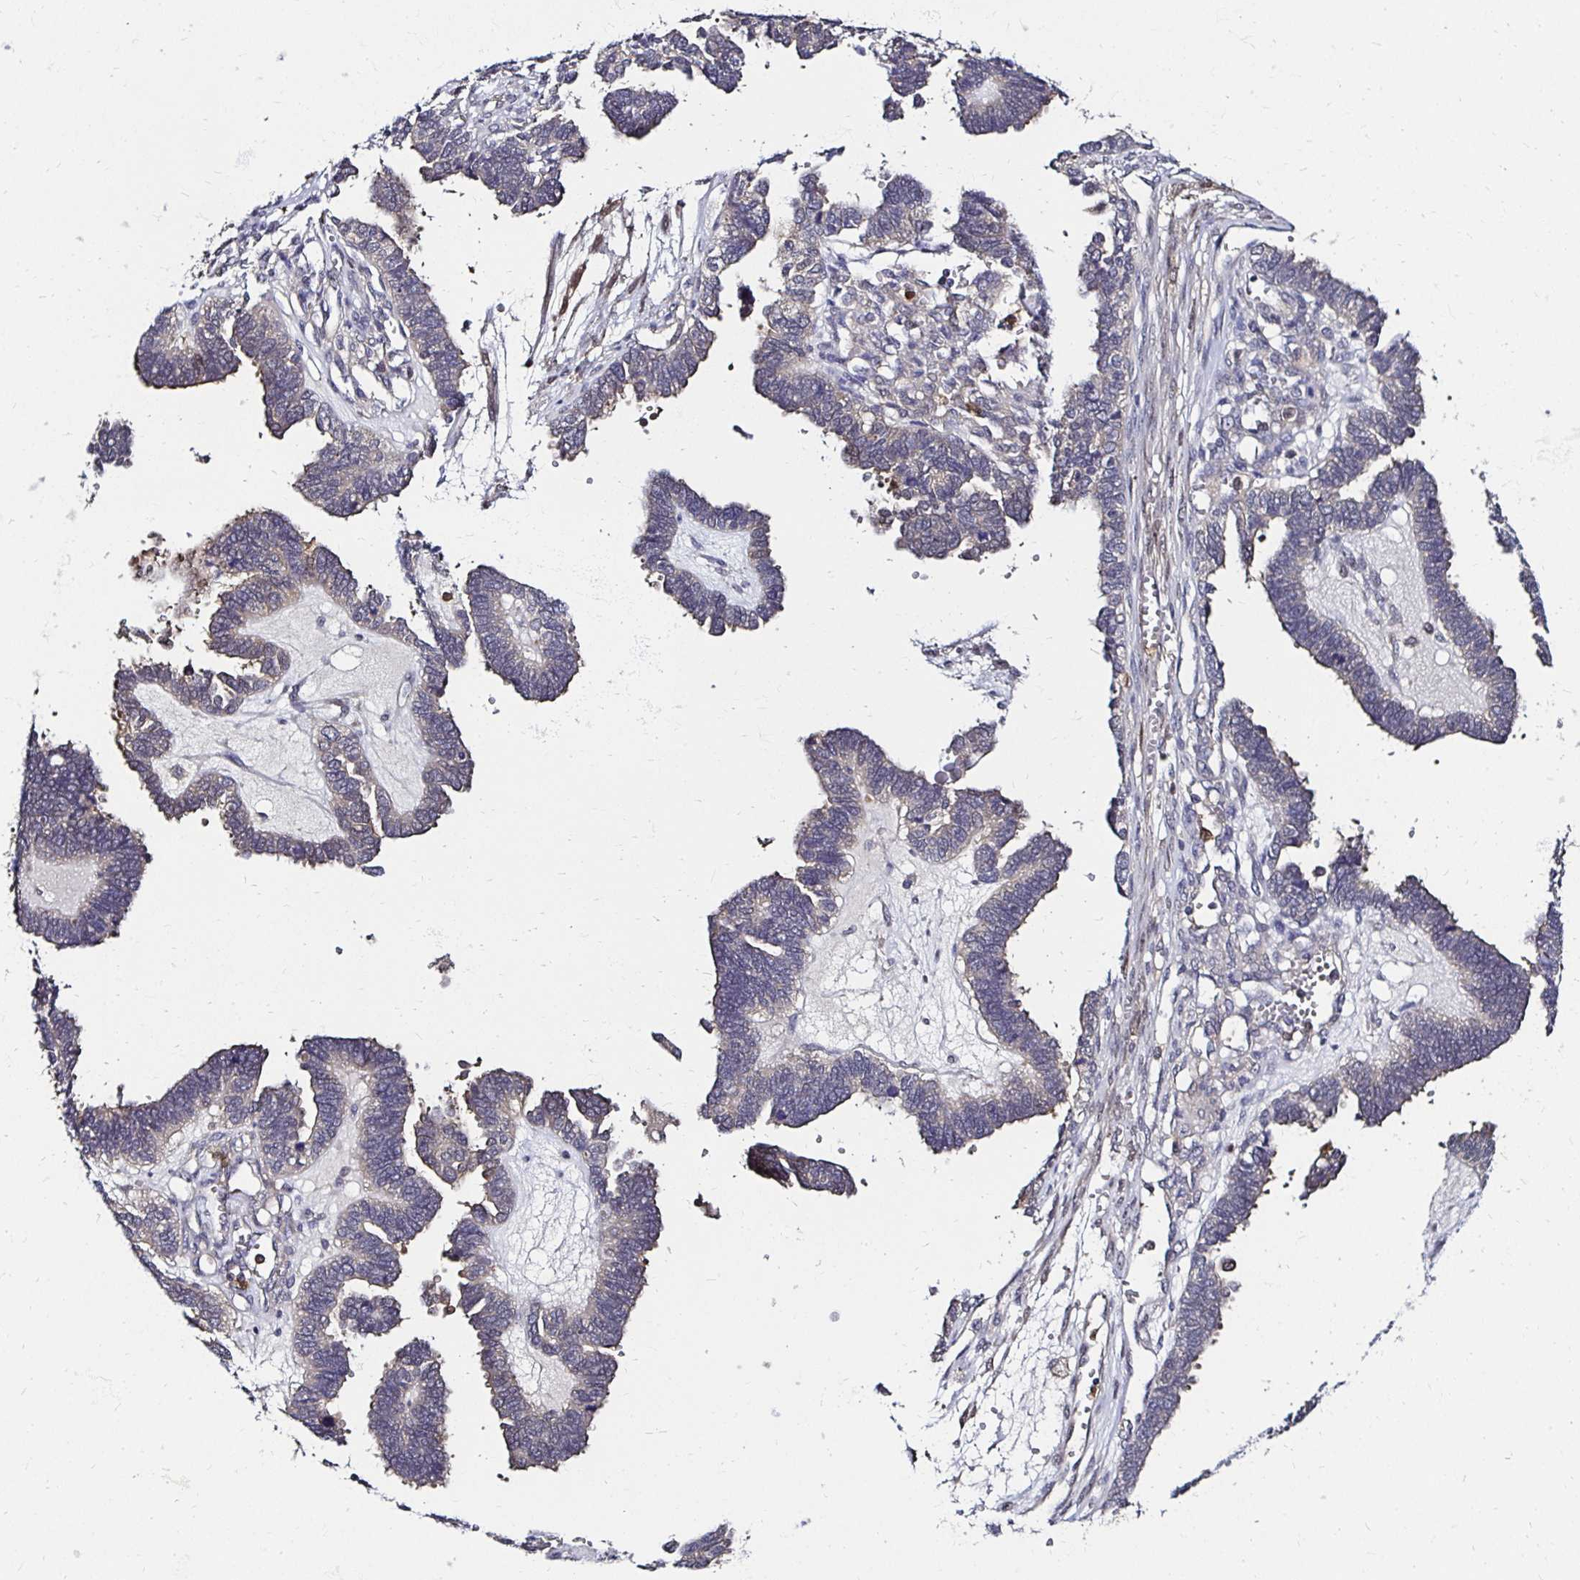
{"staining": {"intensity": "negative", "quantity": "none", "location": "none"}, "tissue": "ovarian cancer", "cell_type": "Tumor cells", "image_type": "cancer", "snomed": [{"axis": "morphology", "description": "Cystadenocarcinoma, serous, NOS"}, {"axis": "topography", "description": "Ovary"}], "caption": "DAB immunohistochemical staining of human serous cystadenocarcinoma (ovarian) displays no significant positivity in tumor cells. The staining was performed using DAB (3,3'-diaminobenzidine) to visualize the protein expression in brown, while the nuclei were stained in blue with hematoxylin (Magnification: 20x).", "gene": "TXN", "patient": {"sex": "female", "age": 51}}